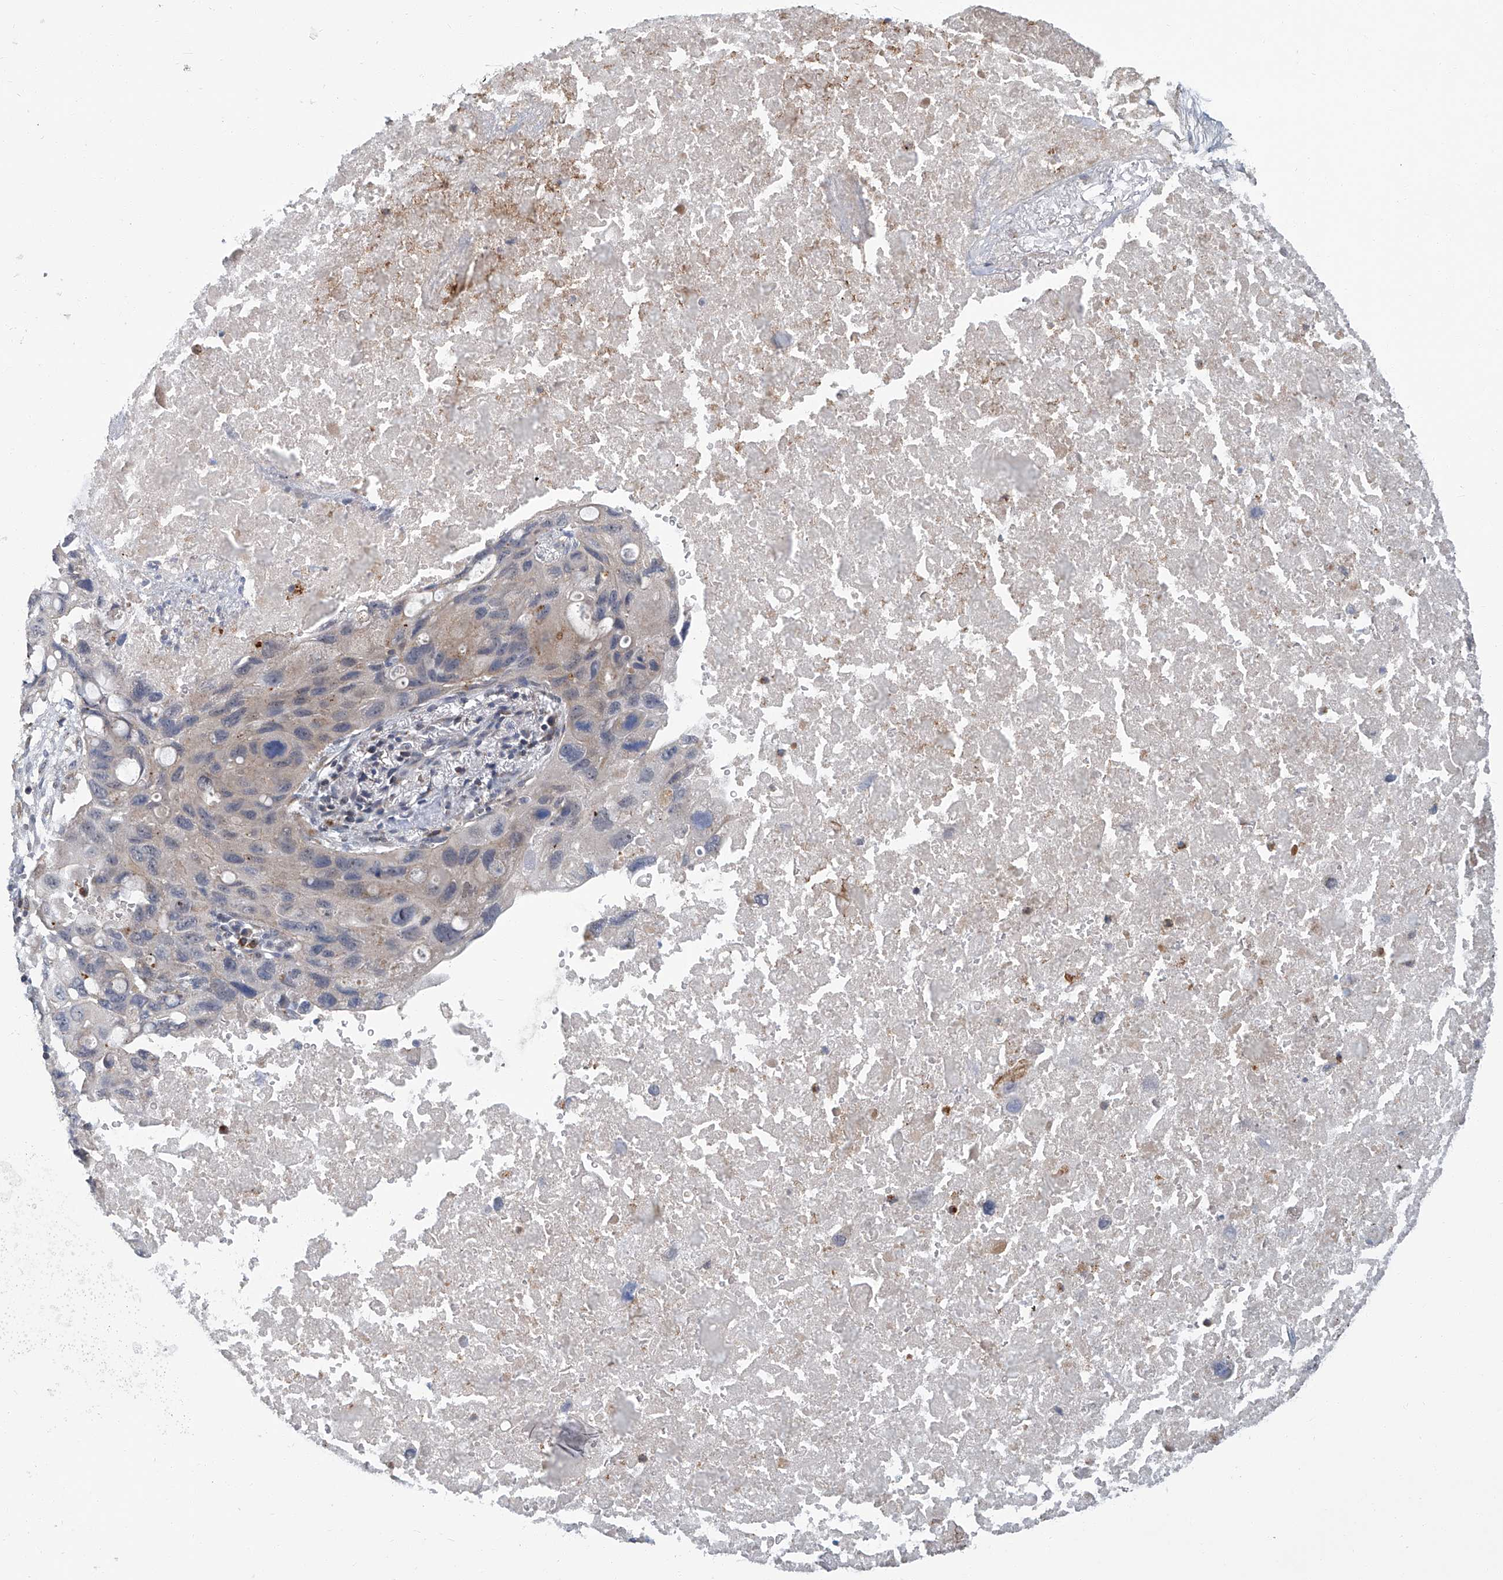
{"staining": {"intensity": "weak", "quantity": ">75%", "location": "cytoplasmic/membranous"}, "tissue": "lung cancer", "cell_type": "Tumor cells", "image_type": "cancer", "snomed": [{"axis": "morphology", "description": "Squamous cell carcinoma, NOS"}, {"axis": "topography", "description": "Lung"}], "caption": "An immunohistochemistry (IHC) image of neoplastic tissue is shown. Protein staining in brown shows weak cytoplasmic/membranous positivity in lung cancer within tumor cells.", "gene": "AKNAD1", "patient": {"sex": "female", "age": 73}}